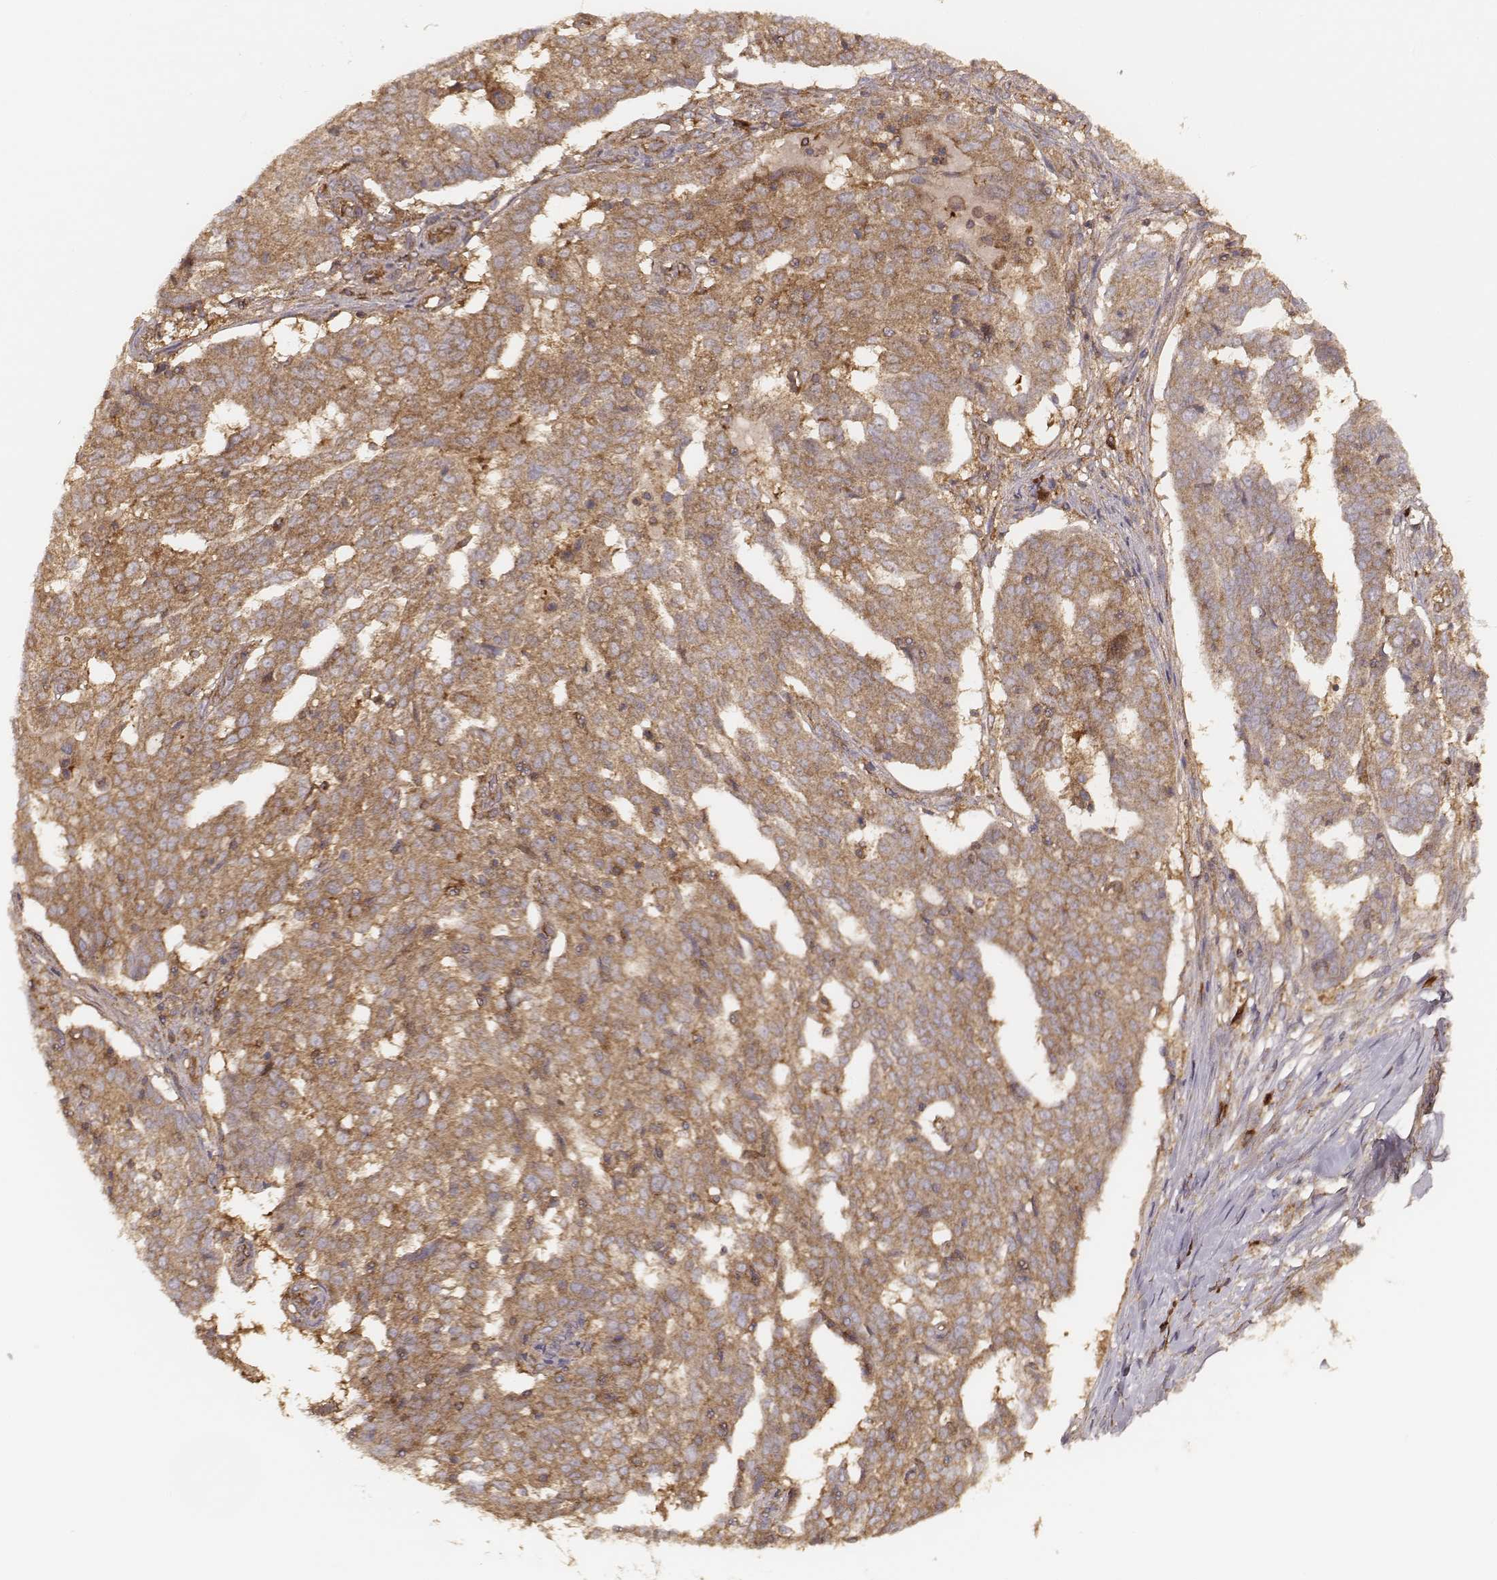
{"staining": {"intensity": "moderate", "quantity": ">75%", "location": "cytoplasmic/membranous"}, "tissue": "ovarian cancer", "cell_type": "Tumor cells", "image_type": "cancer", "snomed": [{"axis": "morphology", "description": "Cystadenocarcinoma, serous, NOS"}, {"axis": "topography", "description": "Ovary"}], "caption": "DAB immunohistochemical staining of ovarian serous cystadenocarcinoma displays moderate cytoplasmic/membranous protein positivity in approximately >75% of tumor cells.", "gene": "CARS1", "patient": {"sex": "female", "age": 67}}